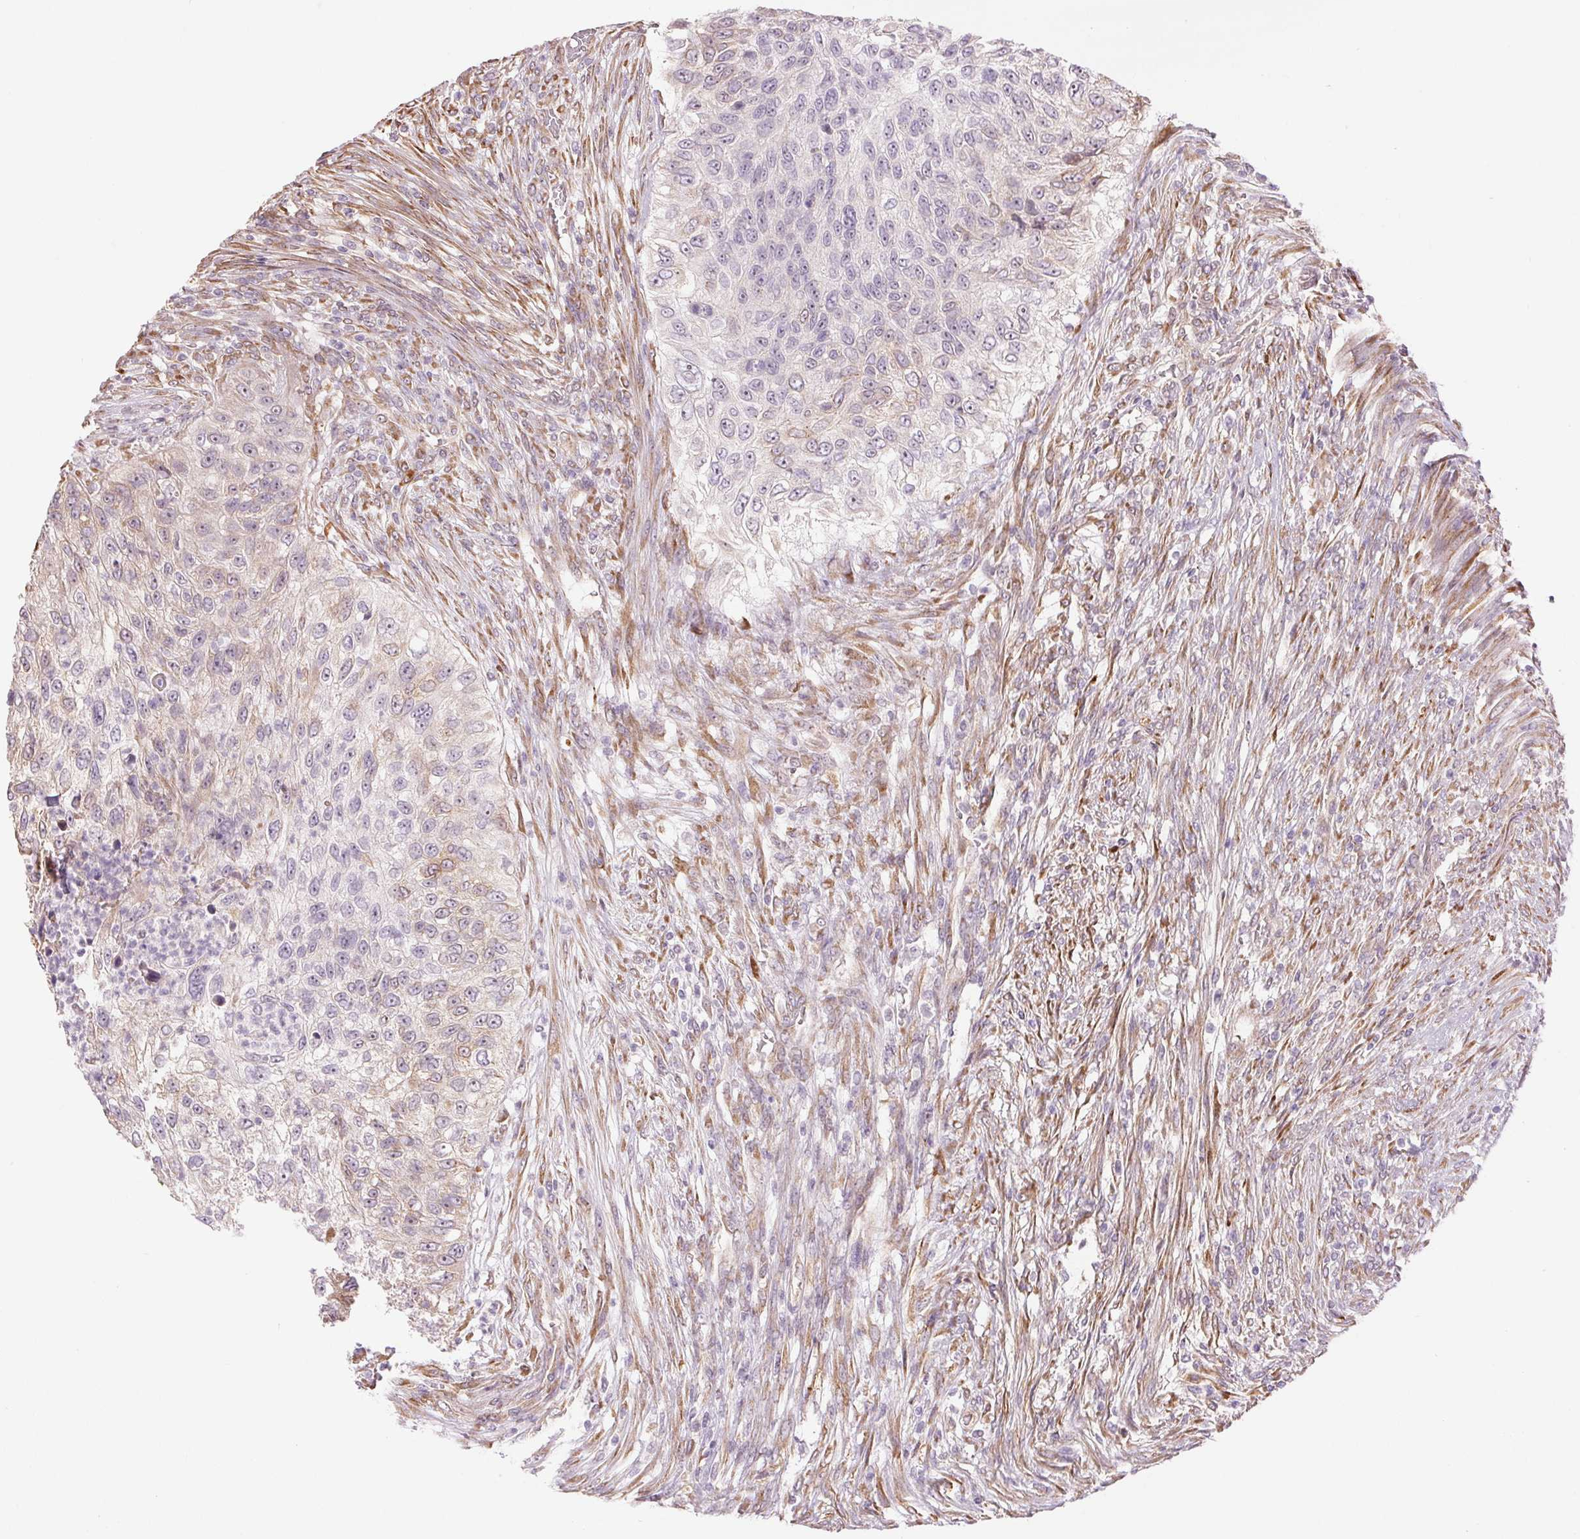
{"staining": {"intensity": "negative", "quantity": "none", "location": "none"}, "tissue": "urothelial cancer", "cell_type": "Tumor cells", "image_type": "cancer", "snomed": [{"axis": "morphology", "description": "Urothelial carcinoma, High grade"}, {"axis": "topography", "description": "Urinary bladder"}], "caption": "Tumor cells are negative for brown protein staining in urothelial carcinoma (high-grade).", "gene": "METTL17", "patient": {"sex": "female", "age": 60}}